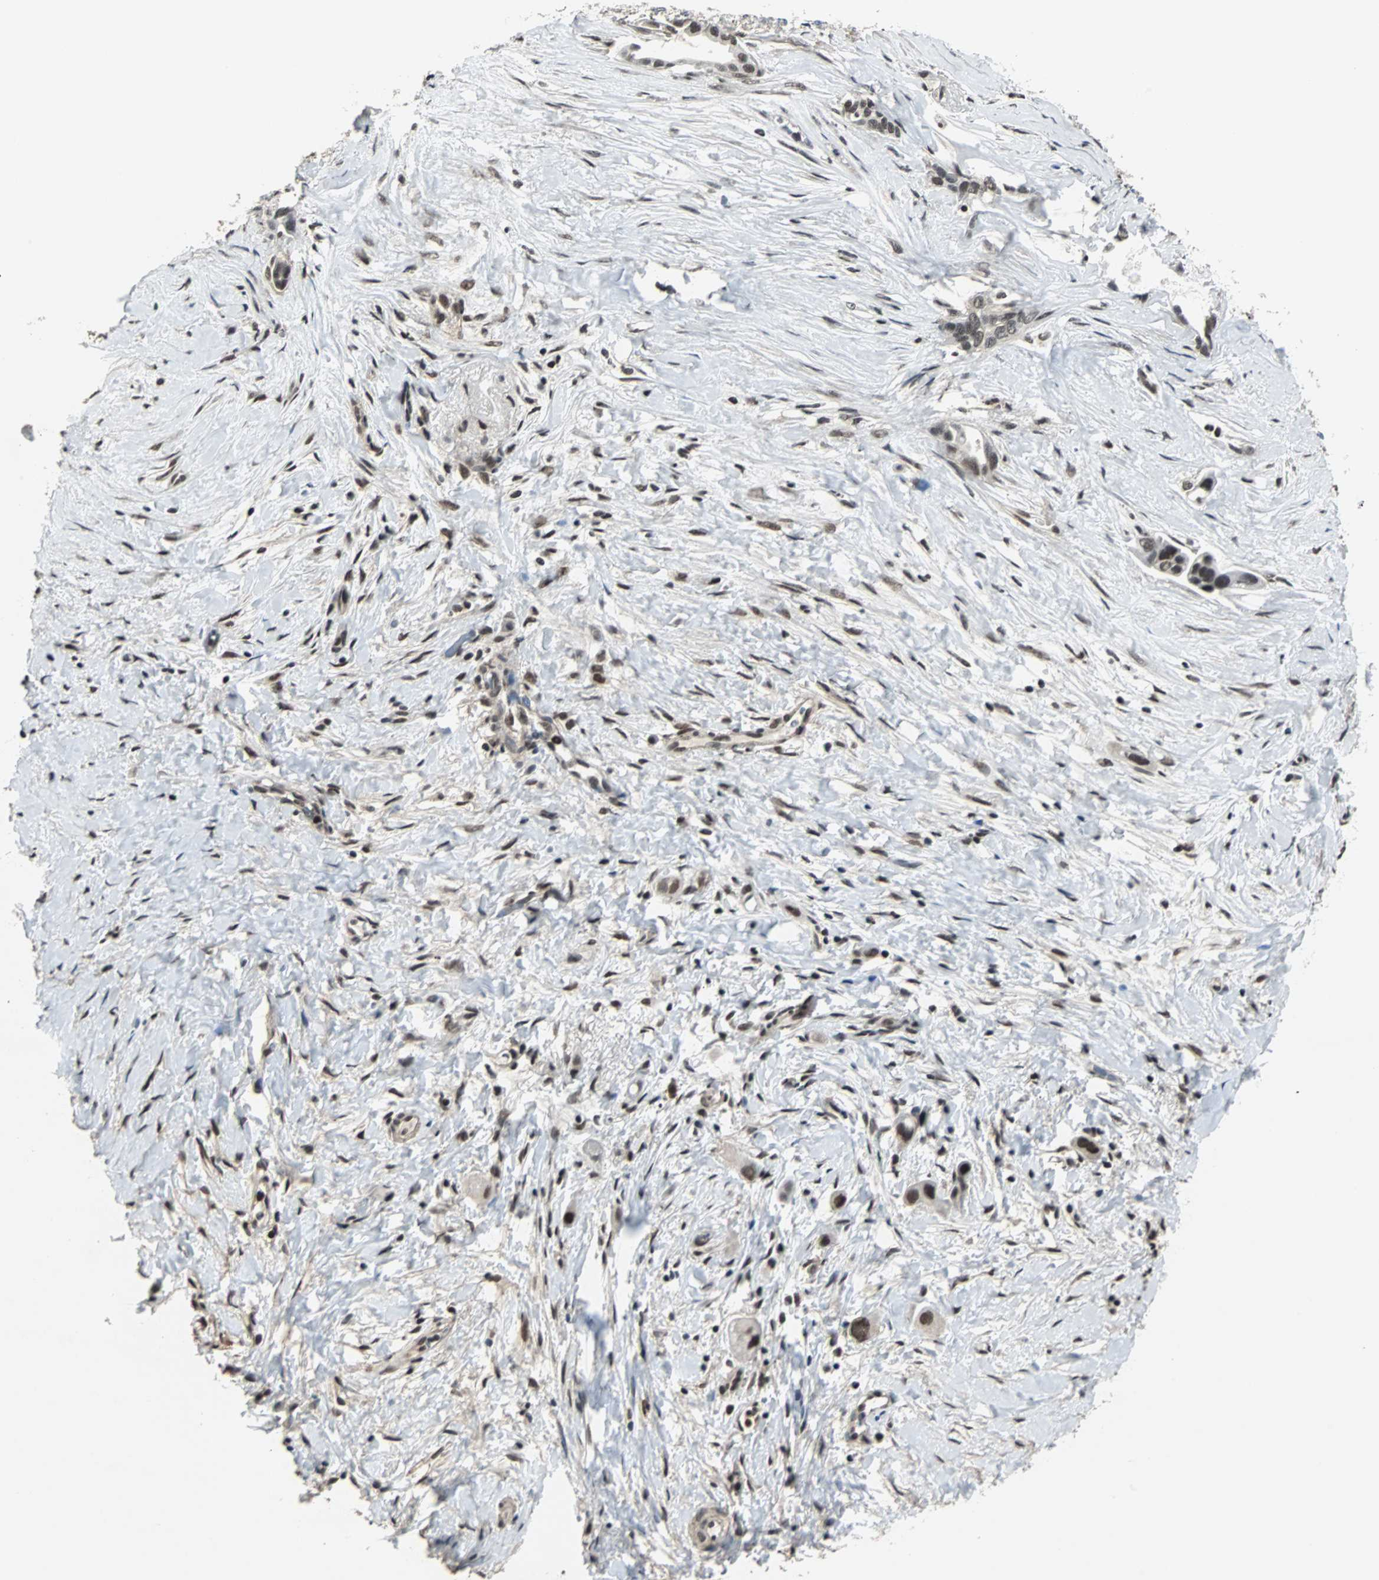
{"staining": {"intensity": "moderate", "quantity": ">75%", "location": "nuclear"}, "tissue": "liver cancer", "cell_type": "Tumor cells", "image_type": "cancer", "snomed": [{"axis": "morphology", "description": "Cholangiocarcinoma"}, {"axis": "topography", "description": "Liver"}], "caption": "There is medium levels of moderate nuclear expression in tumor cells of liver cancer, as demonstrated by immunohistochemical staining (brown color).", "gene": "MKX", "patient": {"sex": "female", "age": 65}}